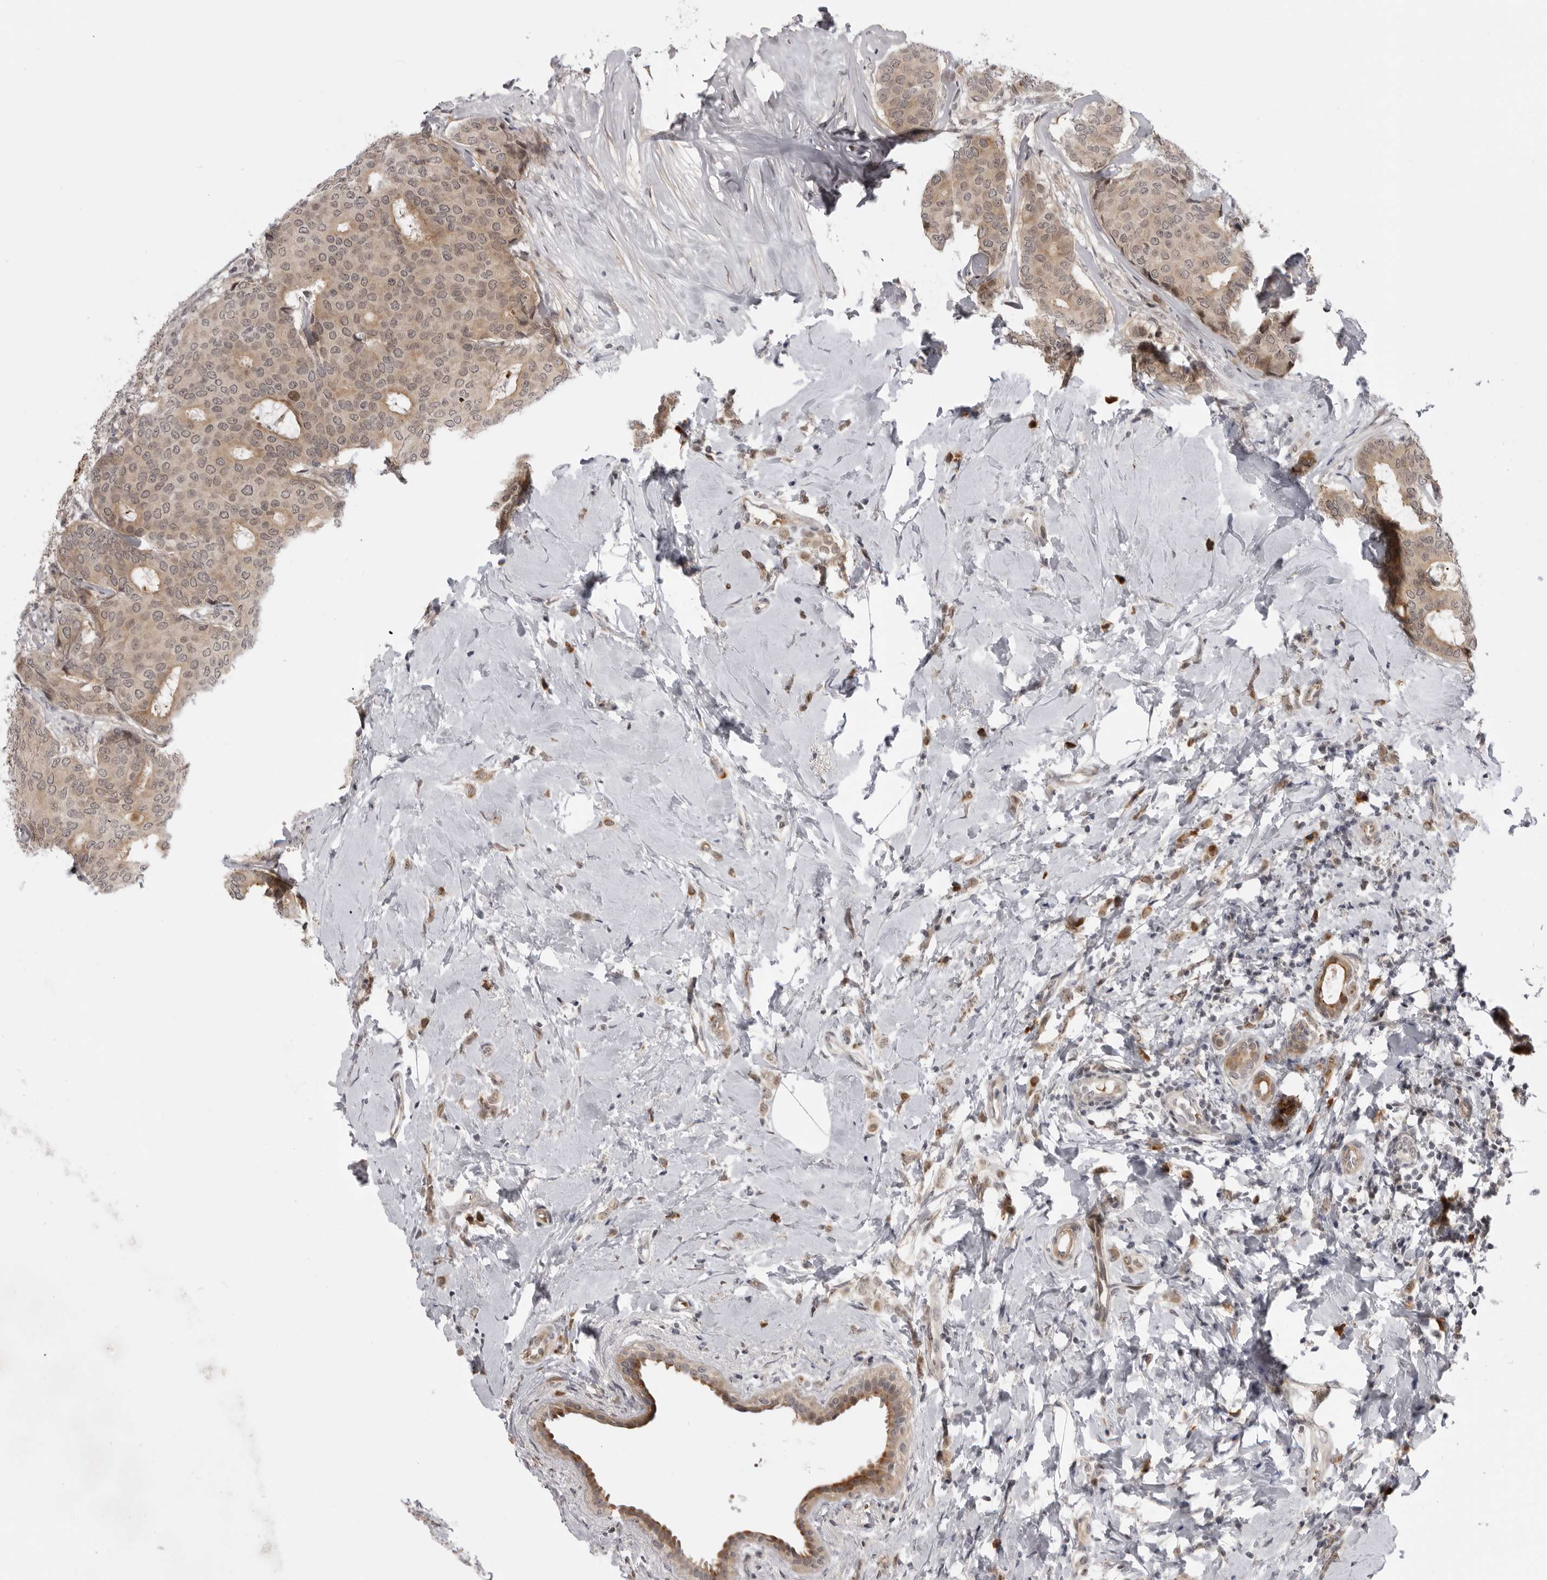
{"staining": {"intensity": "moderate", "quantity": ">75%", "location": "cytoplasmic/membranous"}, "tissue": "breast cancer", "cell_type": "Tumor cells", "image_type": "cancer", "snomed": [{"axis": "morphology", "description": "Lobular carcinoma"}, {"axis": "topography", "description": "Breast"}], "caption": "Immunohistochemistry of breast lobular carcinoma shows medium levels of moderate cytoplasmic/membranous staining in about >75% of tumor cells.", "gene": "ALPK2", "patient": {"sex": "female", "age": 47}}